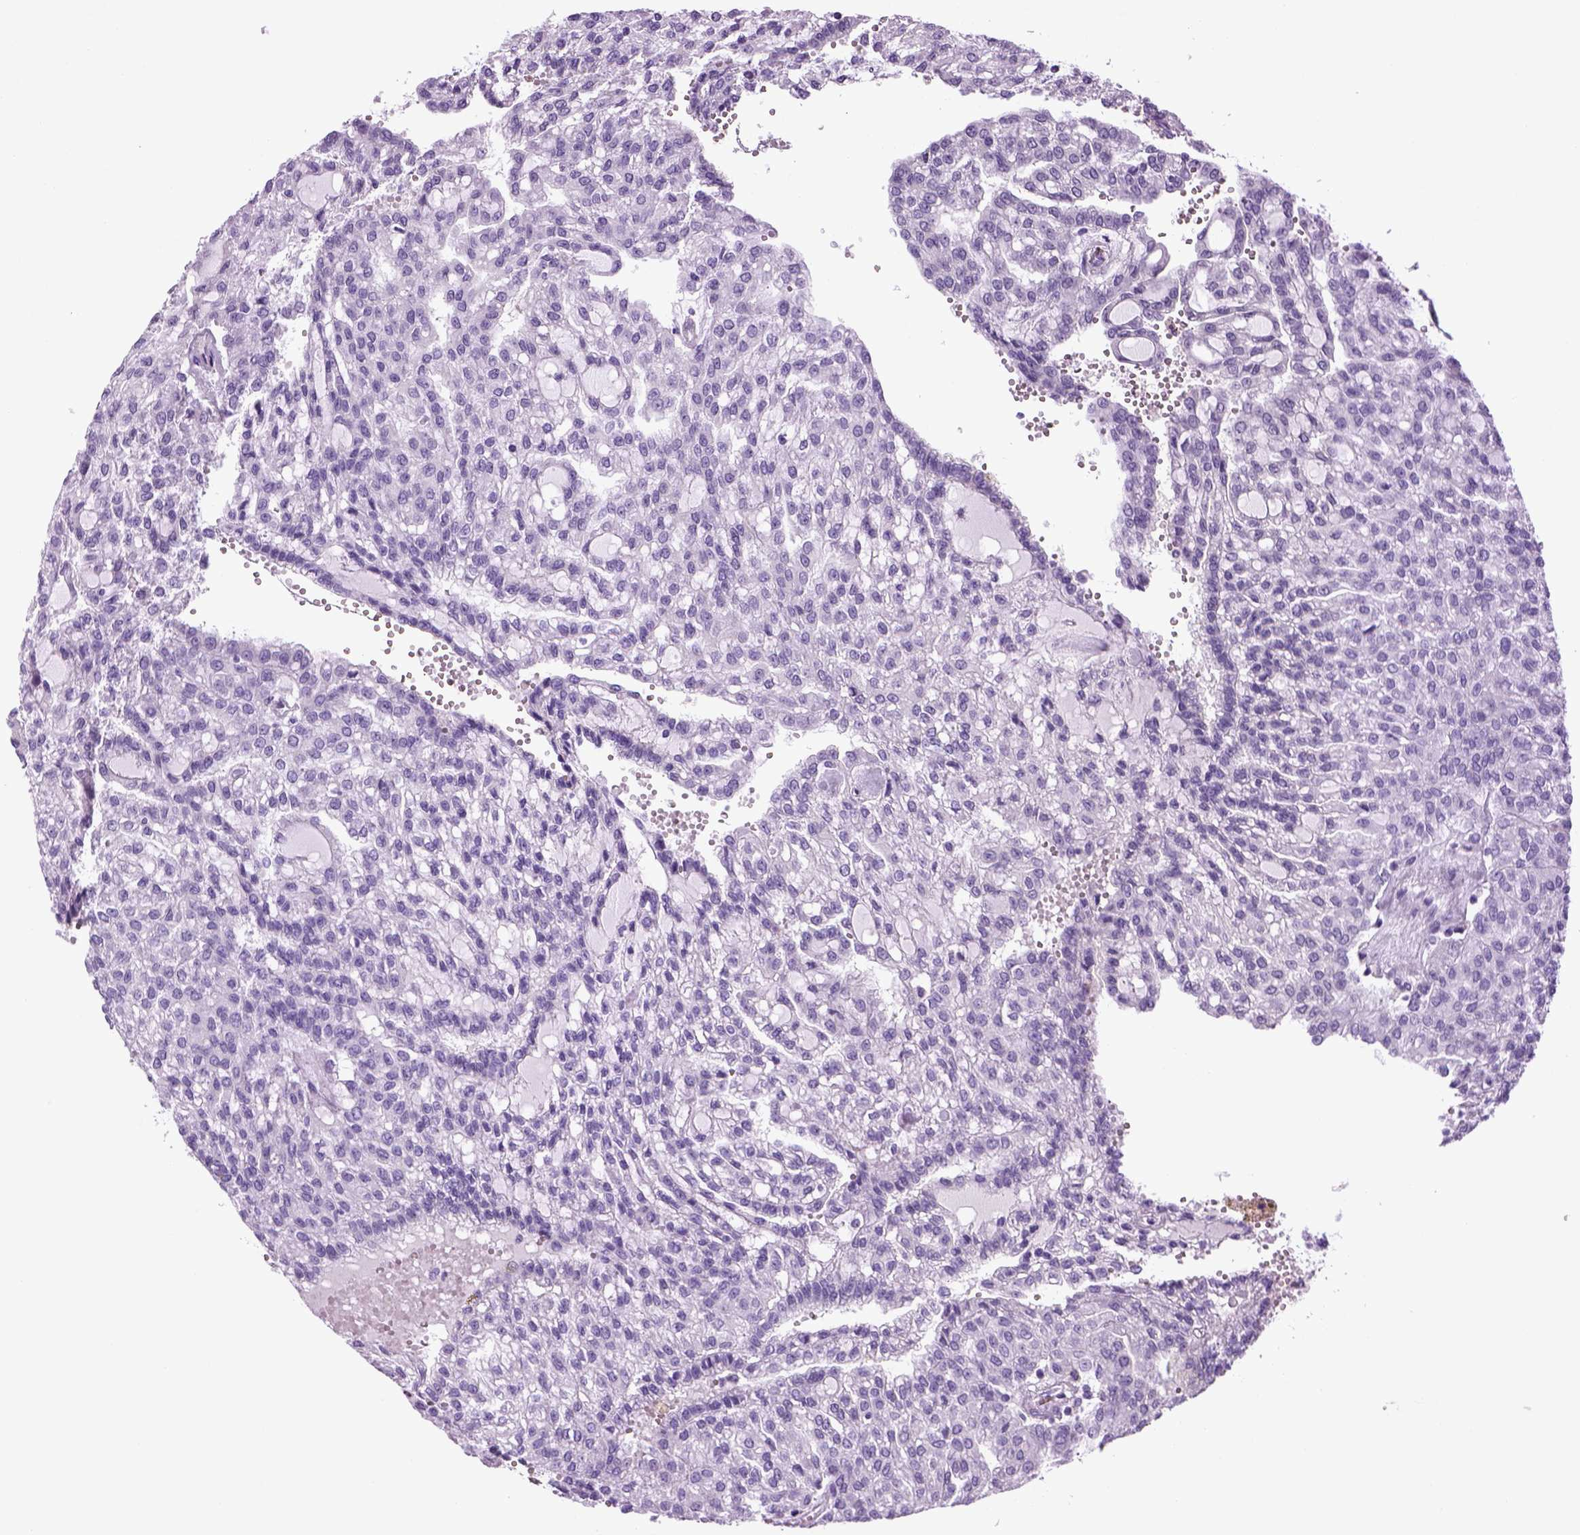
{"staining": {"intensity": "negative", "quantity": "none", "location": "none"}, "tissue": "renal cancer", "cell_type": "Tumor cells", "image_type": "cancer", "snomed": [{"axis": "morphology", "description": "Adenocarcinoma, NOS"}, {"axis": "topography", "description": "Kidney"}], "caption": "This is an IHC photomicrograph of human renal cancer. There is no positivity in tumor cells.", "gene": "HMCN2", "patient": {"sex": "male", "age": 63}}